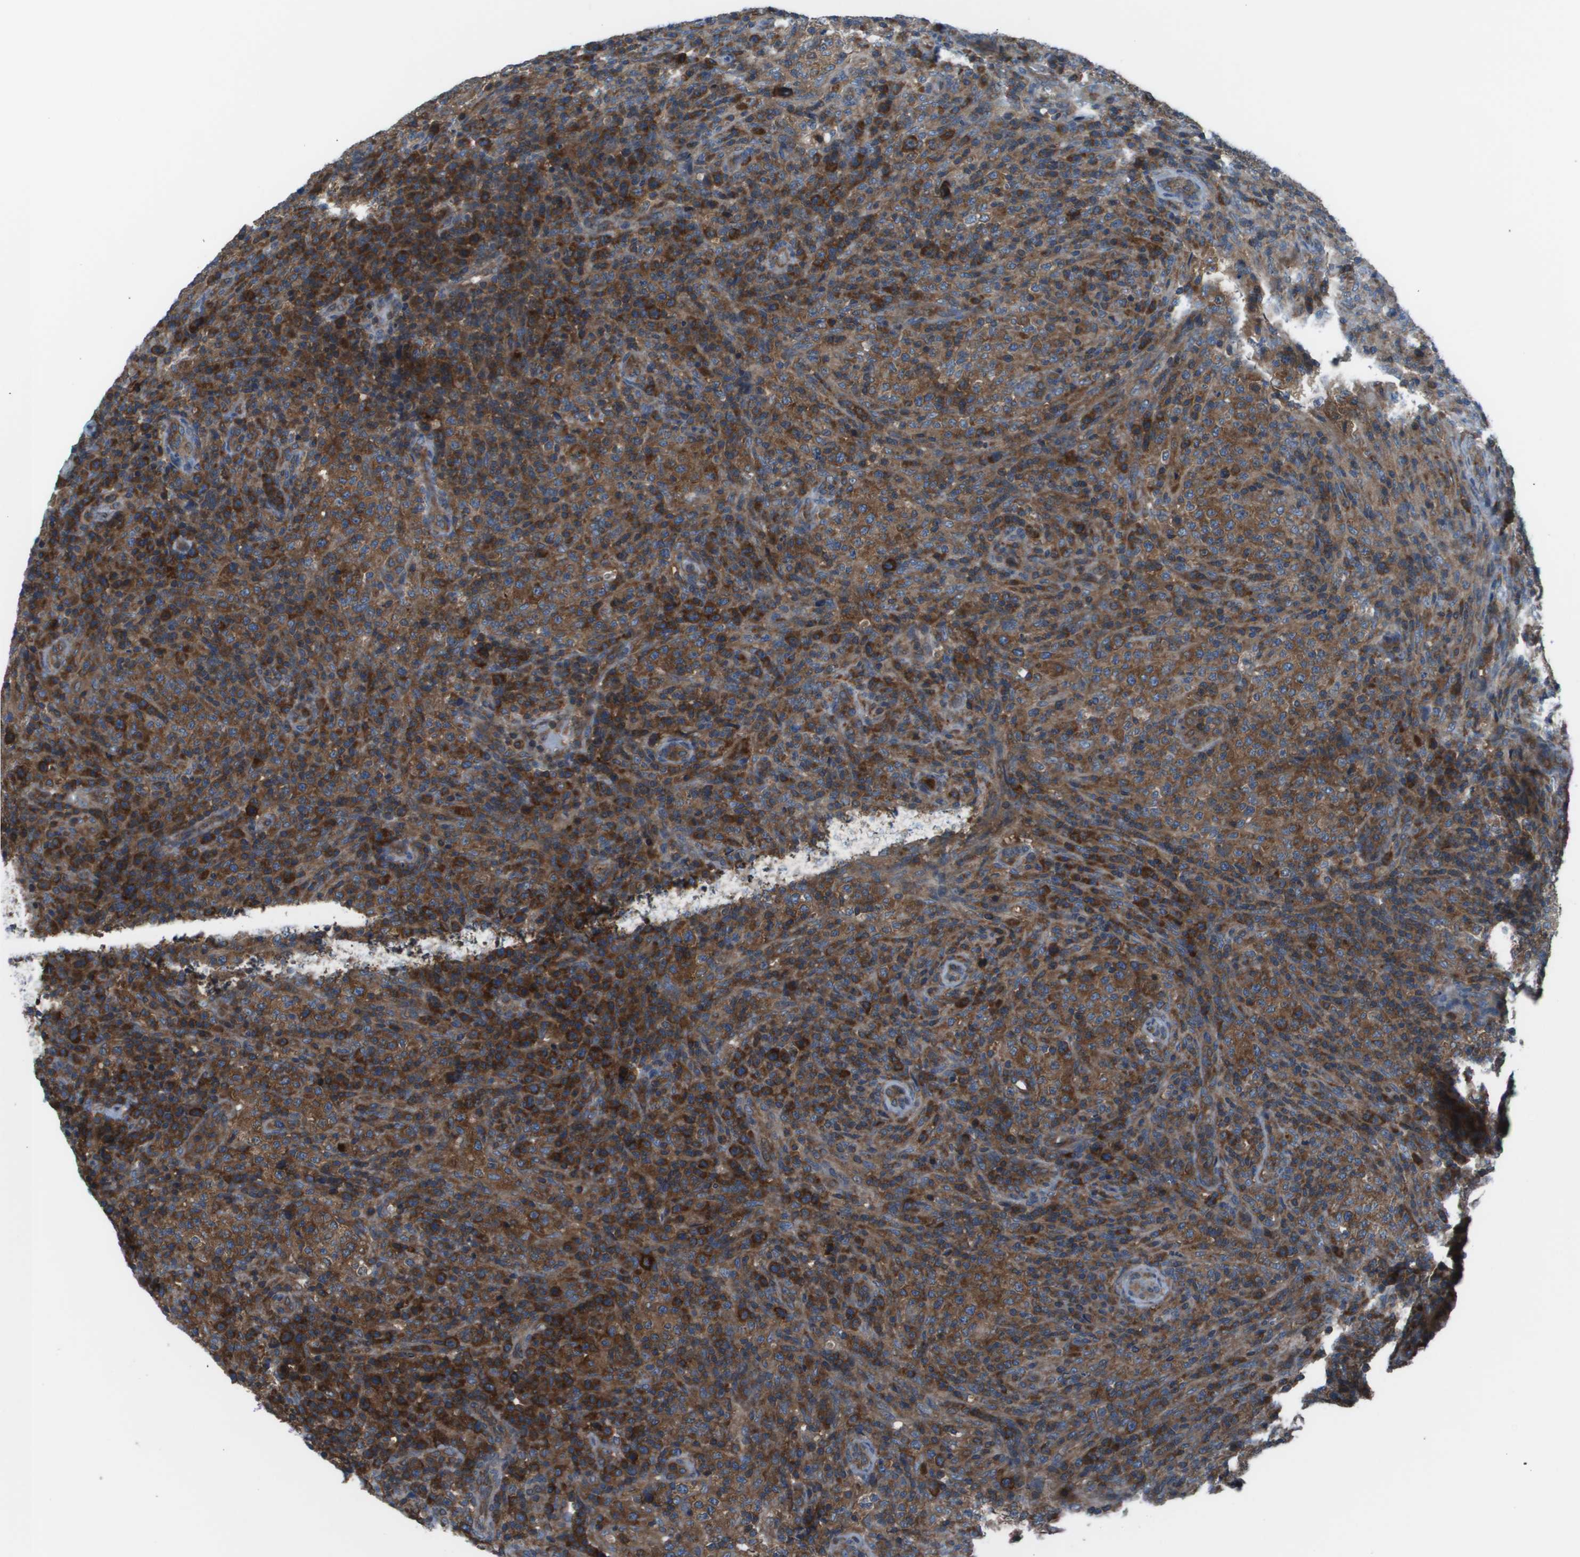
{"staining": {"intensity": "strong", "quantity": ">75%", "location": "cytoplasmic/membranous"}, "tissue": "lymphoma", "cell_type": "Tumor cells", "image_type": "cancer", "snomed": [{"axis": "morphology", "description": "Malignant lymphoma, non-Hodgkin's type, High grade"}, {"axis": "topography", "description": "Lymph node"}], "caption": "This image displays immunohistochemistry staining of human lymphoma, with high strong cytoplasmic/membranous expression in approximately >75% of tumor cells.", "gene": "EIF3B", "patient": {"sex": "female", "age": 76}}